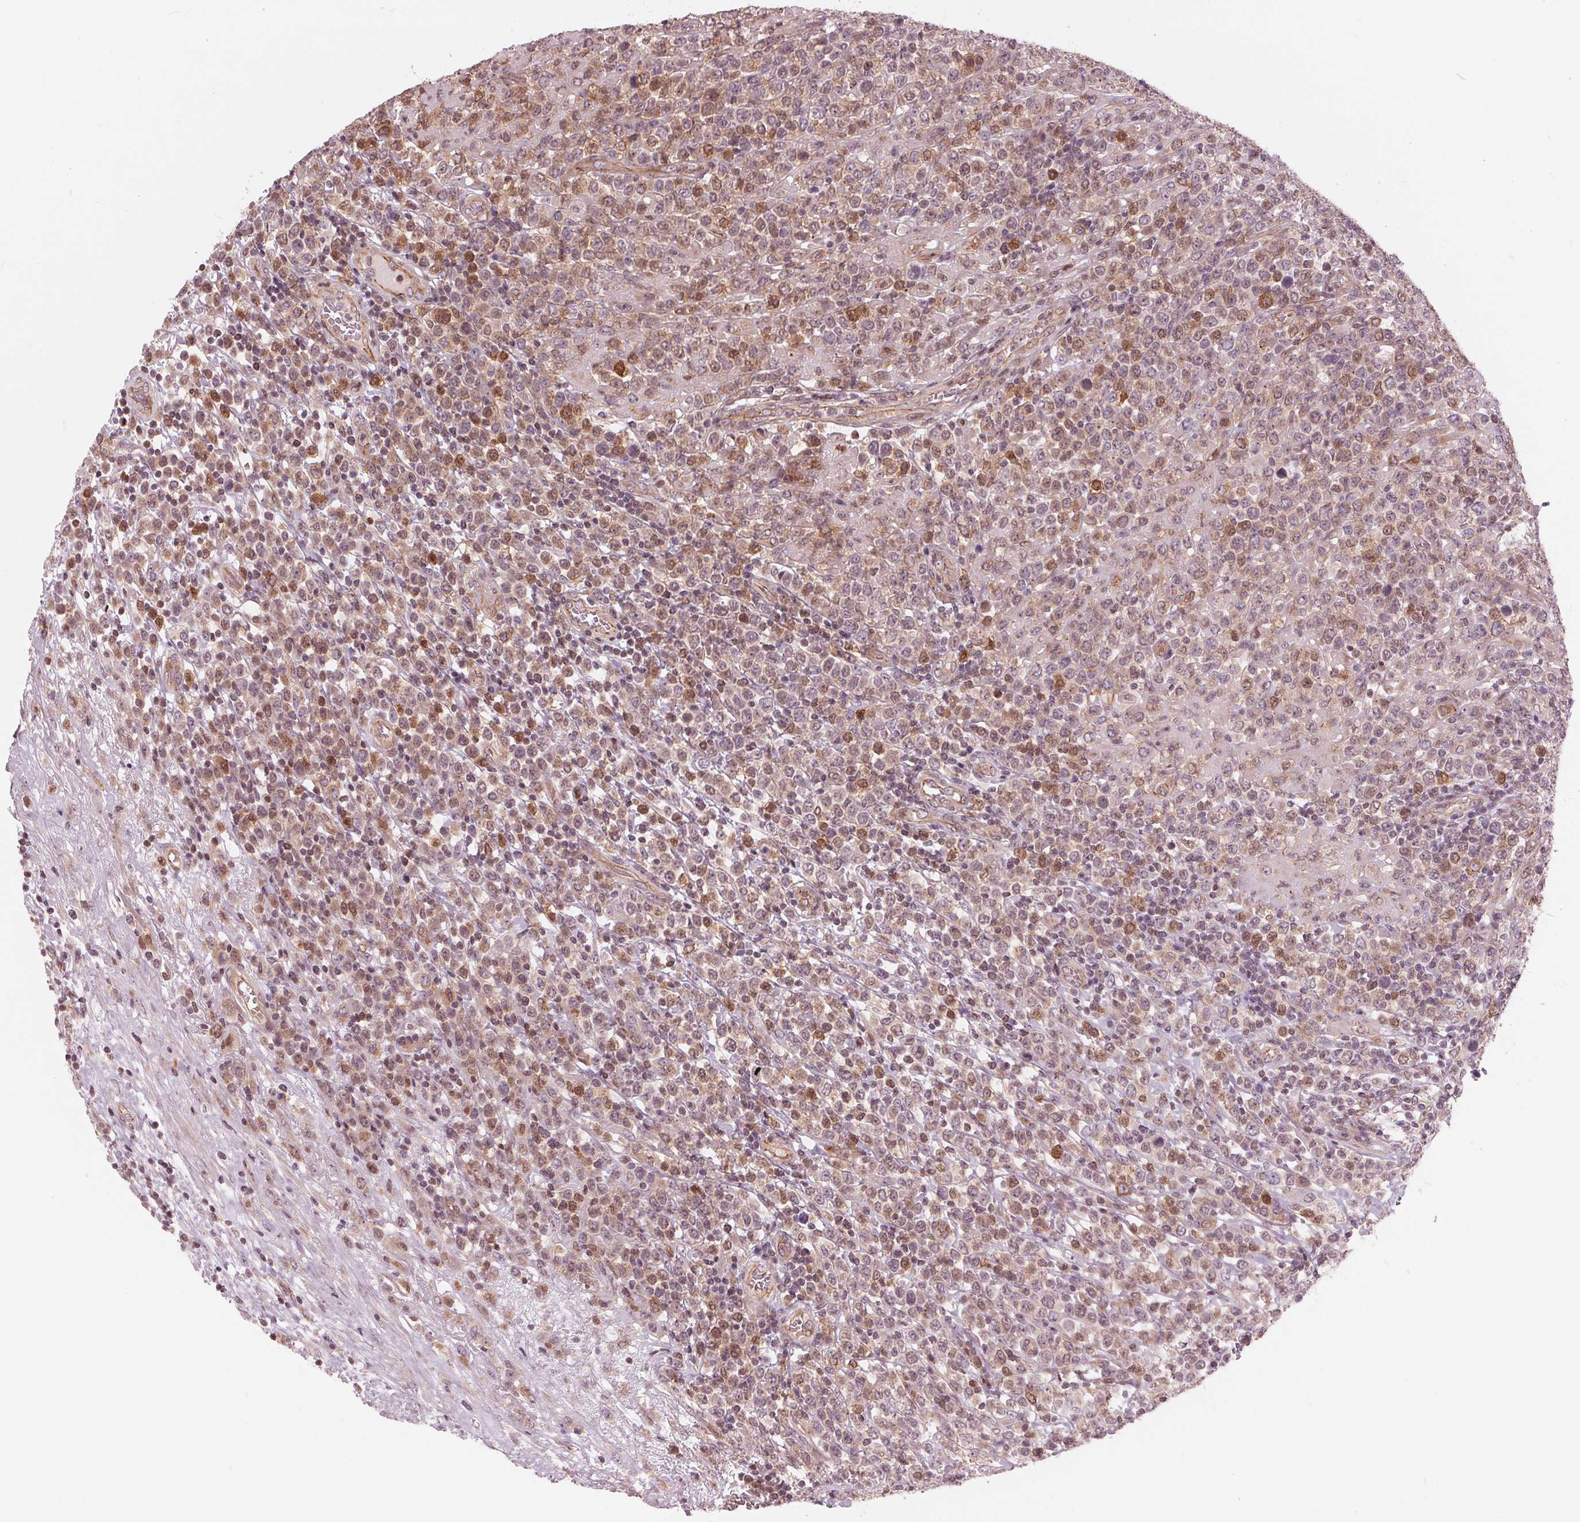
{"staining": {"intensity": "moderate", "quantity": "25%-75%", "location": "nuclear"}, "tissue": "lymphoma", "cell_type": "Tumor cells", "image_type": "cancer", "snomed": [{"axis": "morphology", "description": "Malignant lymphoma, non-Hodgkin's type, High grade"}, {"axis": "topography", "description": "Soft tissue"}], "caption": "Moderate nuclear protein positivity is seen in about 25%-75% of tumor cells in lymphoma. The staining is performed using DAB (3,3'-diaminobenzidine) brown chromogen to label protein expression. The nuclei are counter-stained blue using hematoxylin.", "gene": "TXNIP", "patient": {"sex": "female", "age": 56}}